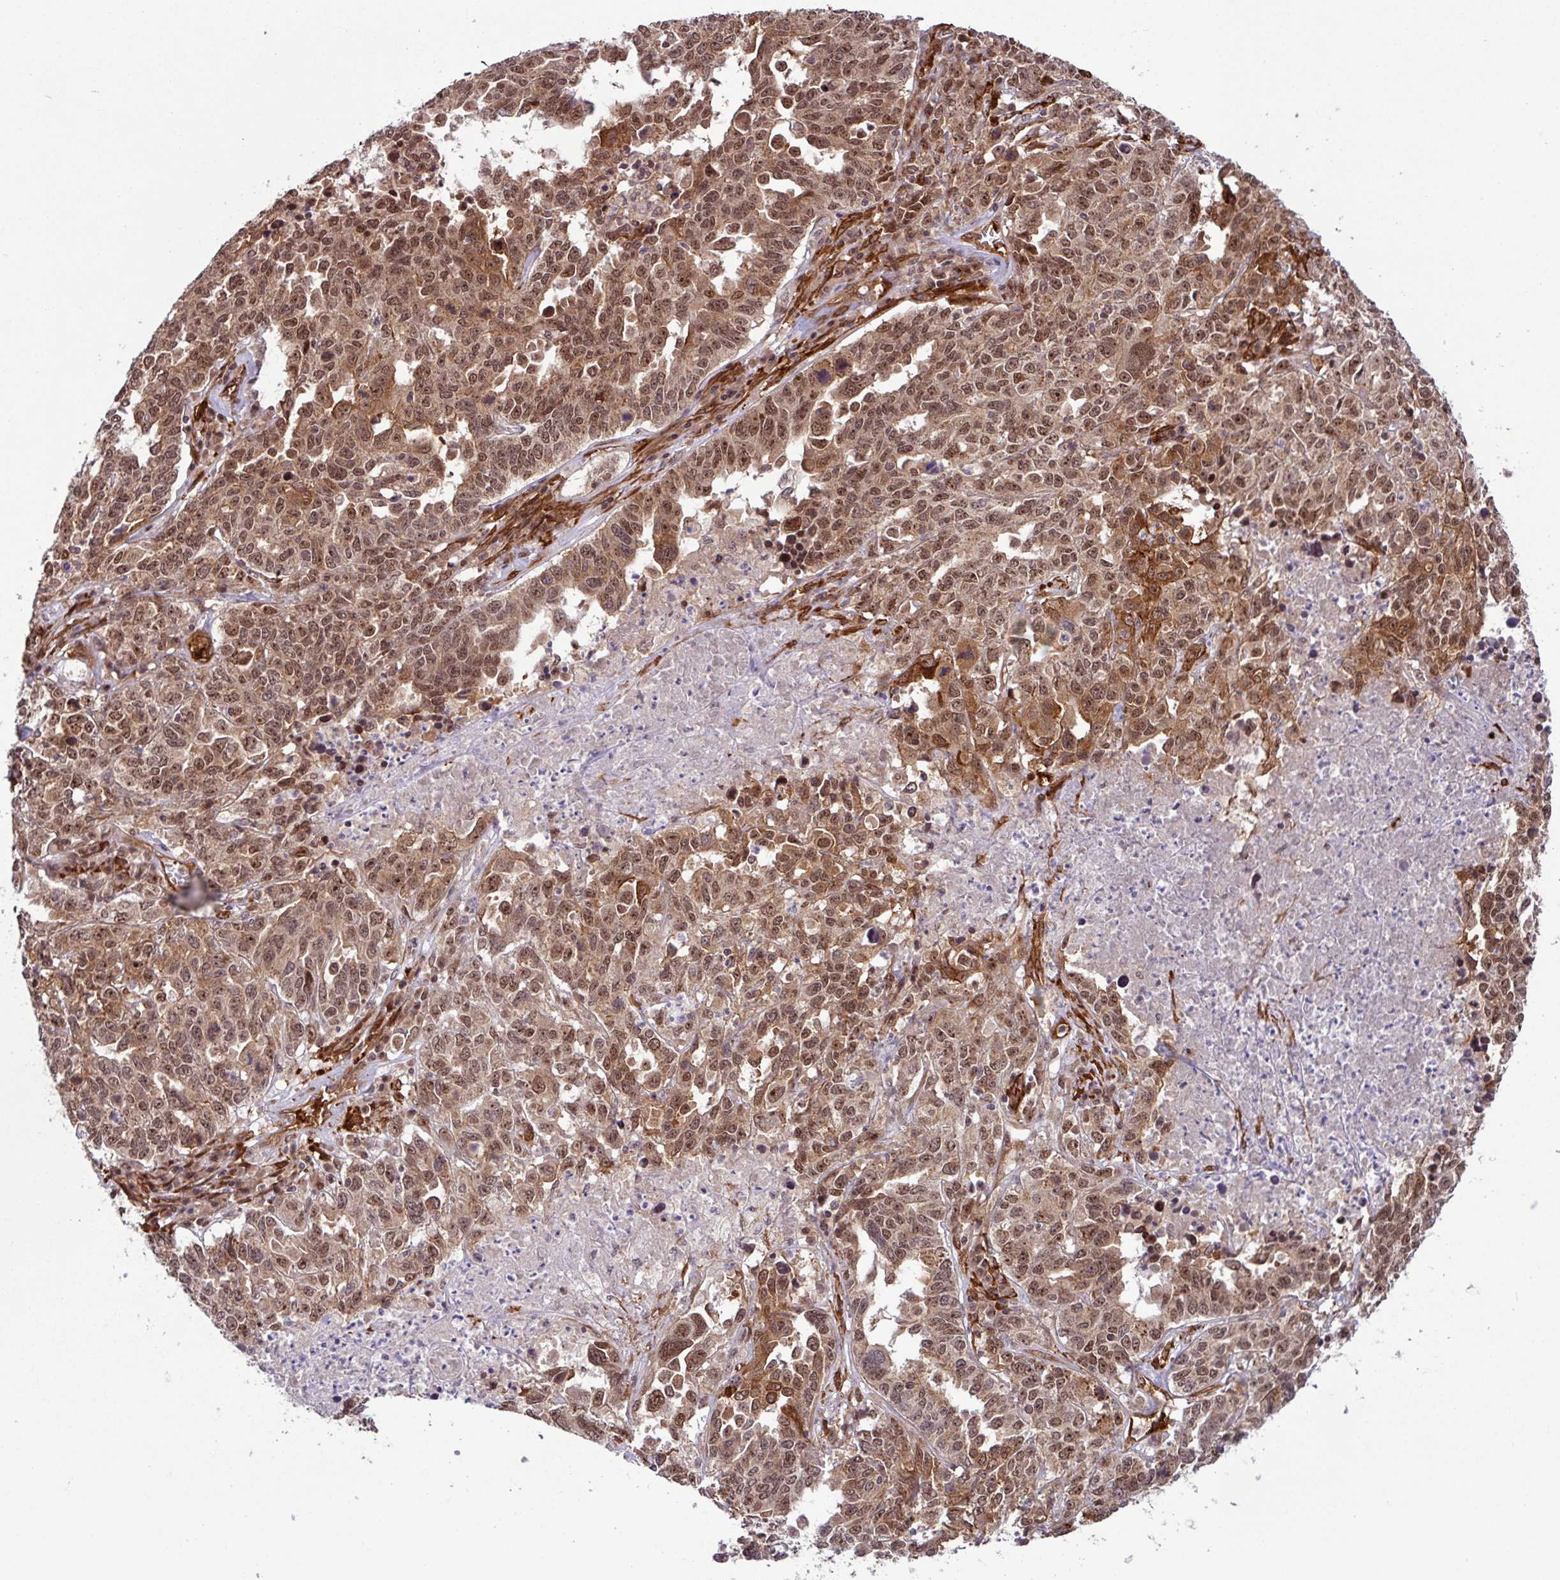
{"staining": {"intensity": "moderate", "quantity": ">75%", "location": "cytoplasmic/membranous,nuclear"}, "tissue": "ovarian cancer", "cell_type": "Tumor cells", "image_type": "cancer", "snomed": [{"axis": "morphology", "description": "Carcinoma, endometroid"}, {"axis": "topography", "description": "Ovary"}], "caption": "The image shows immunohistochemical staining of endometroid carcinoma (ovarian). There is moderate cytoplasmic/membranous and nuclear expression is appreciated in approximately >75% of tumor cells.", "gene": "C7orf50", "patient": {"sex": "female", "age": 62}}